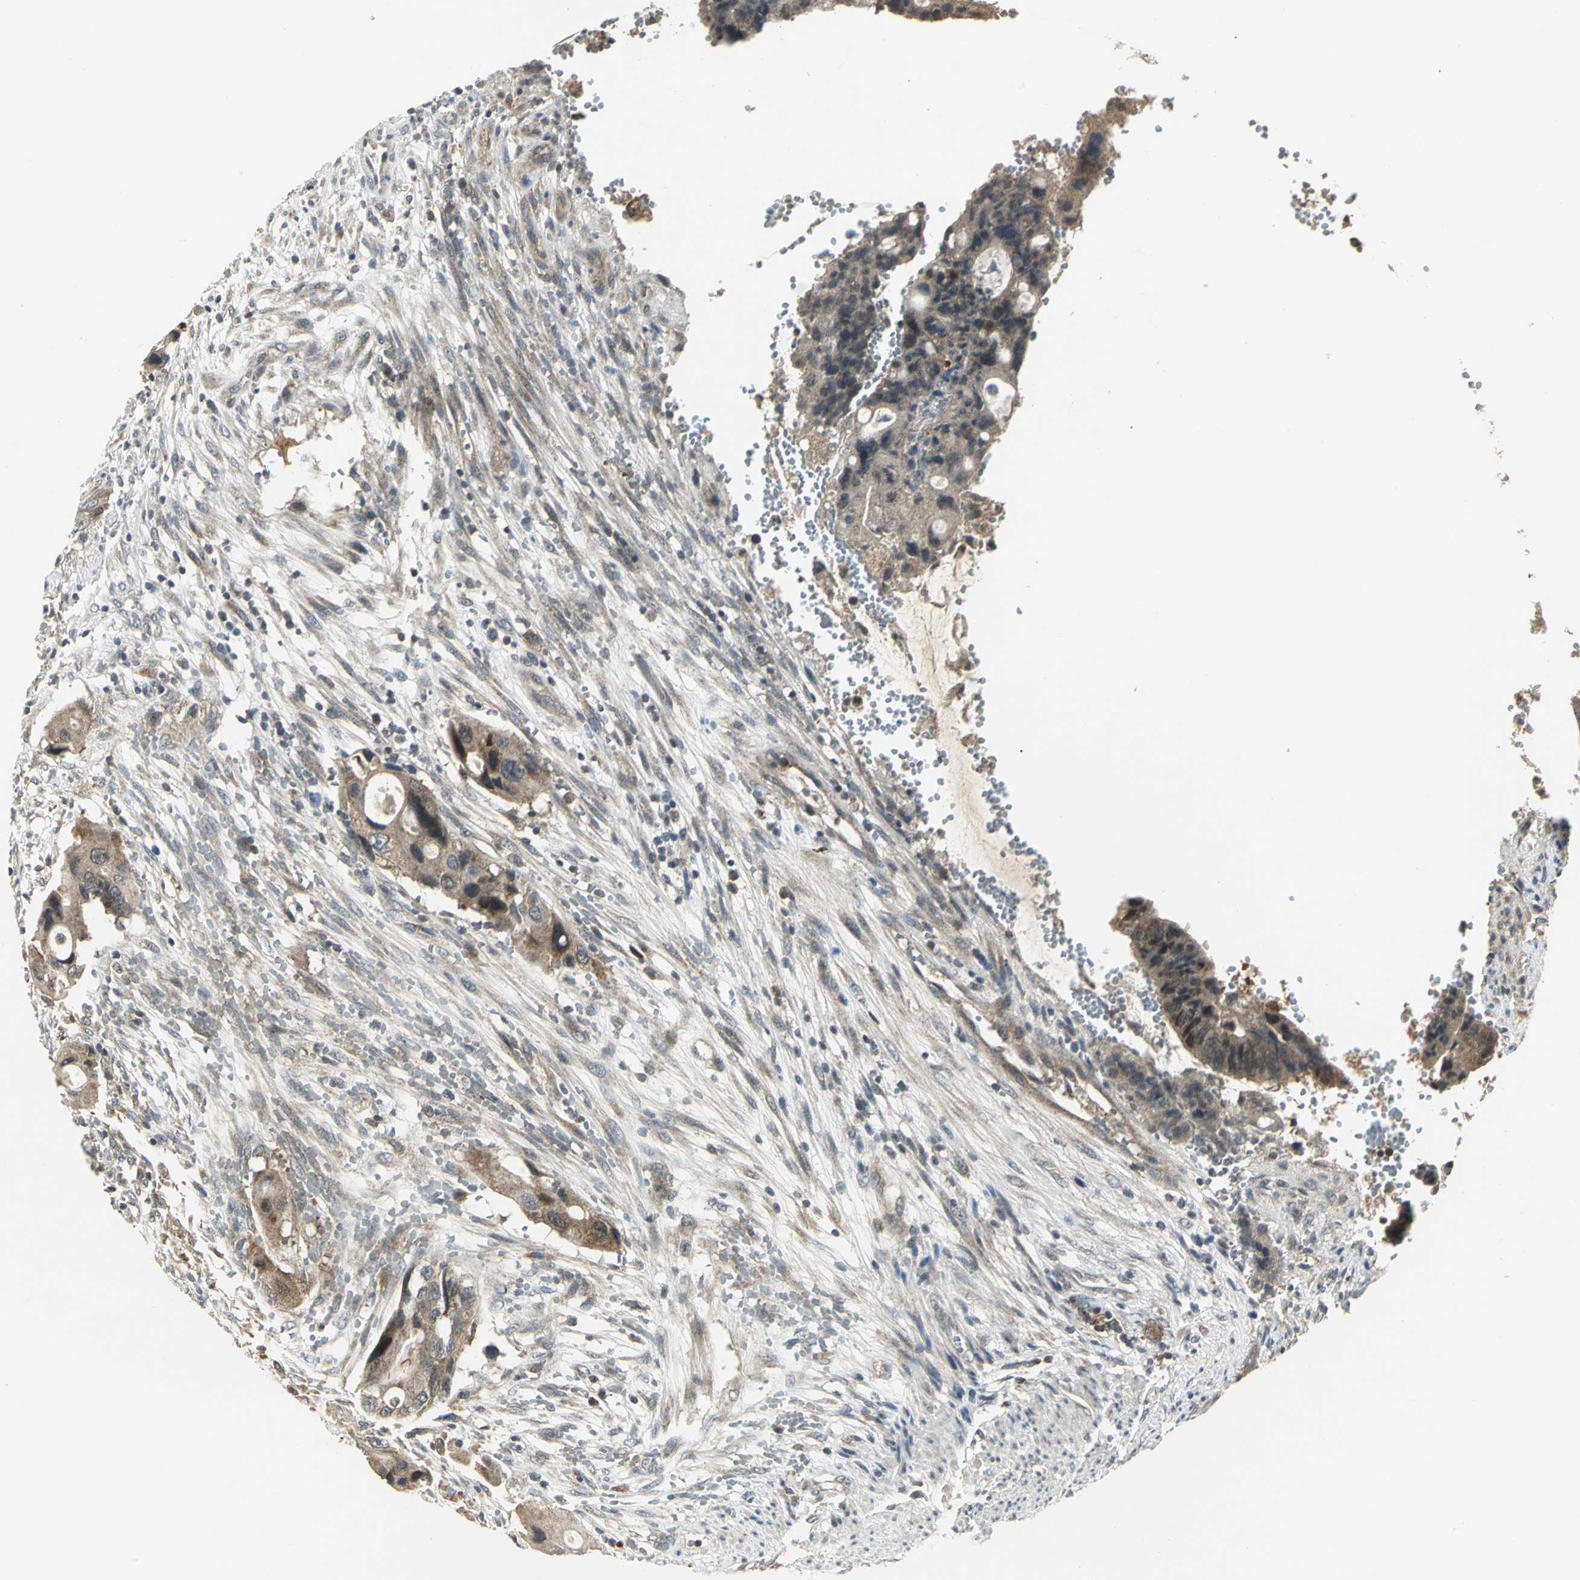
{"staining": {"intensity": "moderate", "quantity": ">75%", "location": "cytoplasmic/membranous"}, "tissue": "colorectal cancer", "cell_type": "Tumor cells", "image_type": "cancer", "snomed": [{"axis": "morphology", "description": "Adenocarcinoma, NOS"}, {"axis": "topography", "description": "Colon"}], "caption": "Adenocarcinoma (colorectal) tissue displays moderate cytoplasmic/membranous staining in approximately >75% of tumor cells Nuclei are stained in blue.", "gene": "MAPK8IP3", "patient": {"sex": "female", "age": 57}}